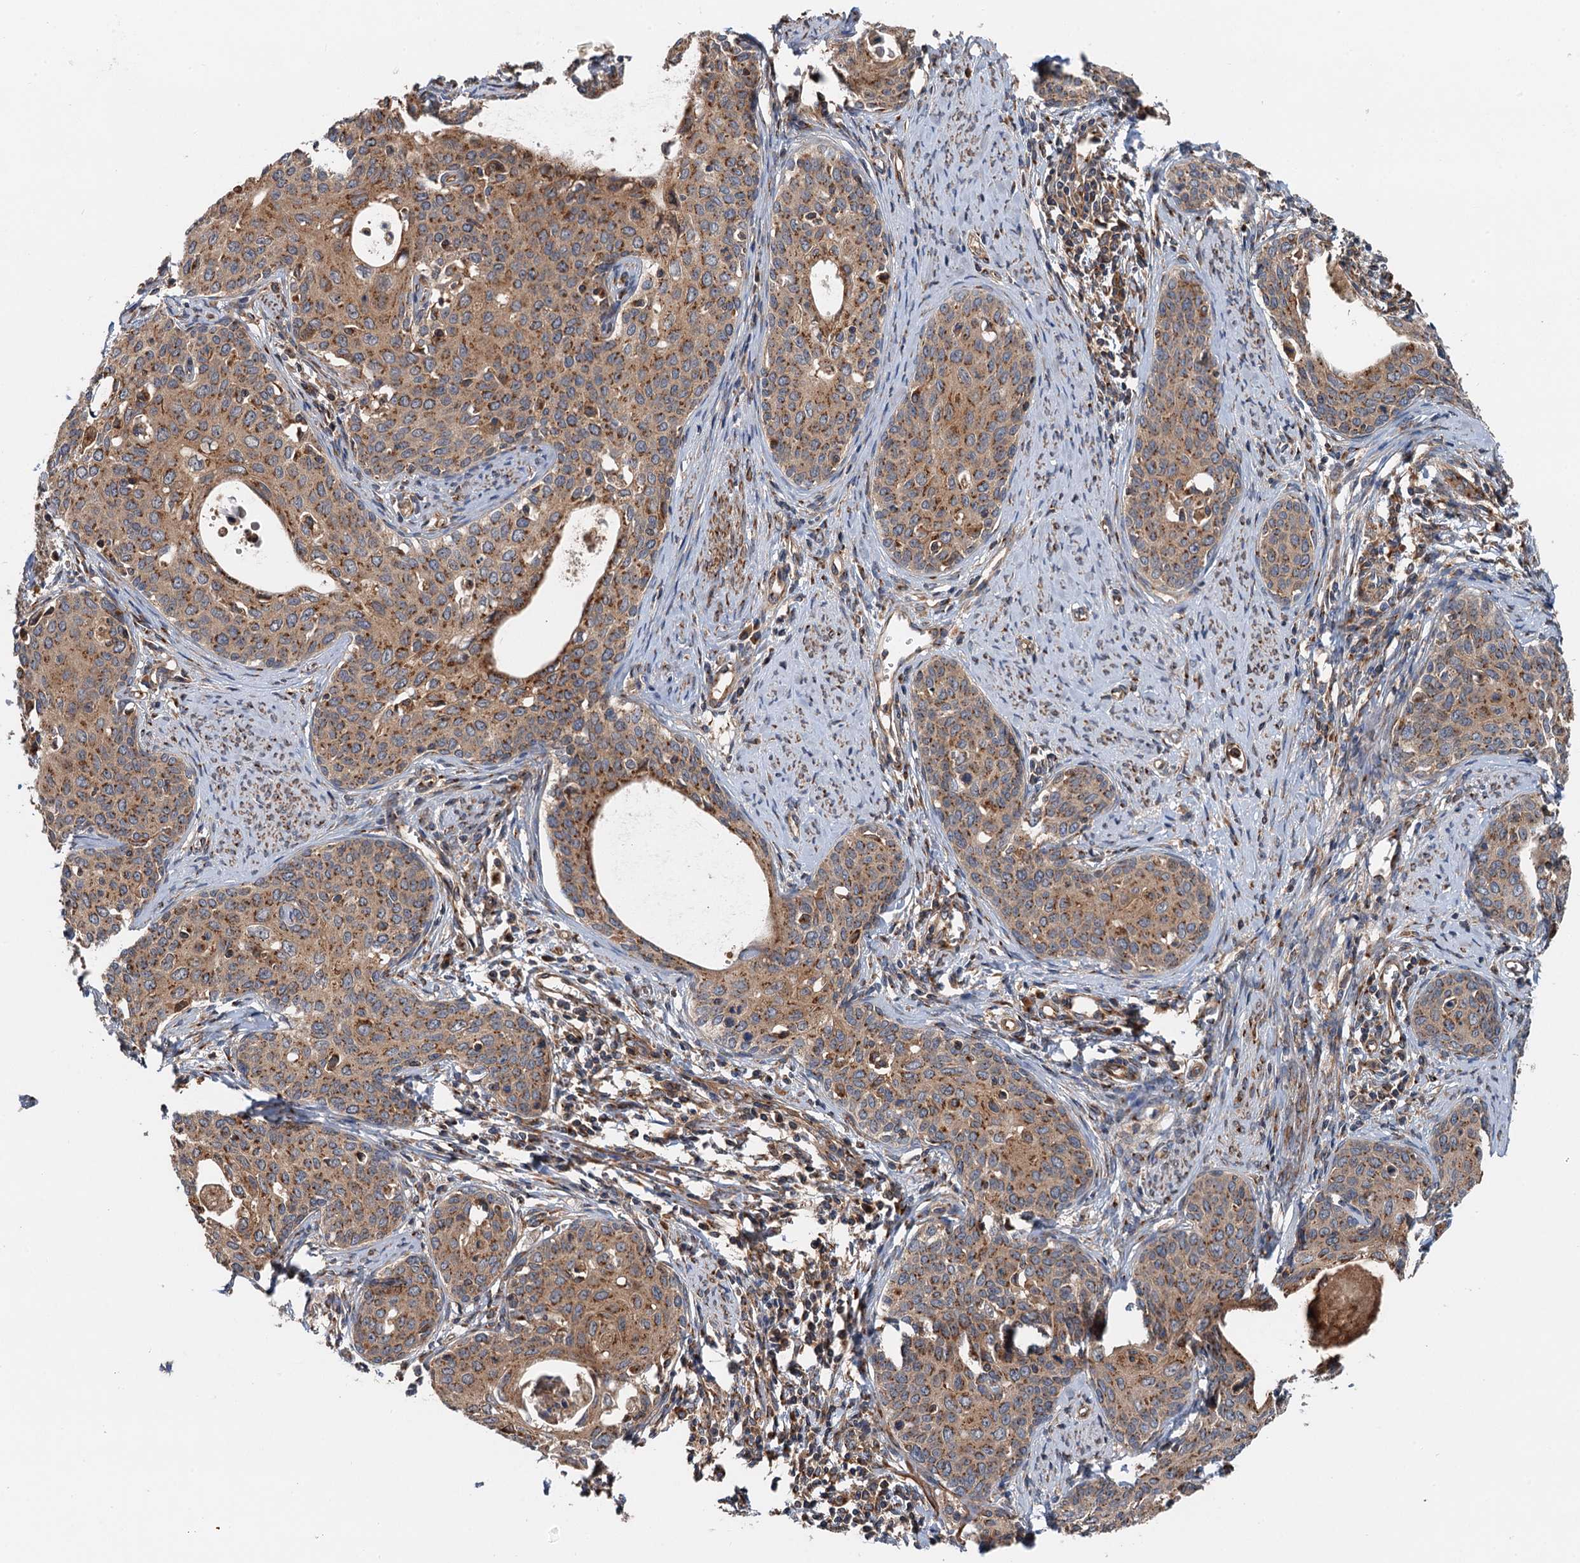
{"staining": {"intensity": "moderate", "quantity": ">75%", "location": "cytoplasmic/membranous"}, "tissue": "cervical cancer", "cell_type": "Tumor cells", "image_type": "cancer", "snomed": [{"axis": "morphology", "description": "Squamous cell carcinoma, NOS"}, {"axis": "topography", "description": "Cervix"}], "caption": "There is medium levels of moderate cytoplasmic/membranous positivity in tumor cells of cervical cancer, as demonstrated by immunohistochemical staining (brown color).", "gene": "ANKRD26", "patient": {"sex": "female", "age": 52}}